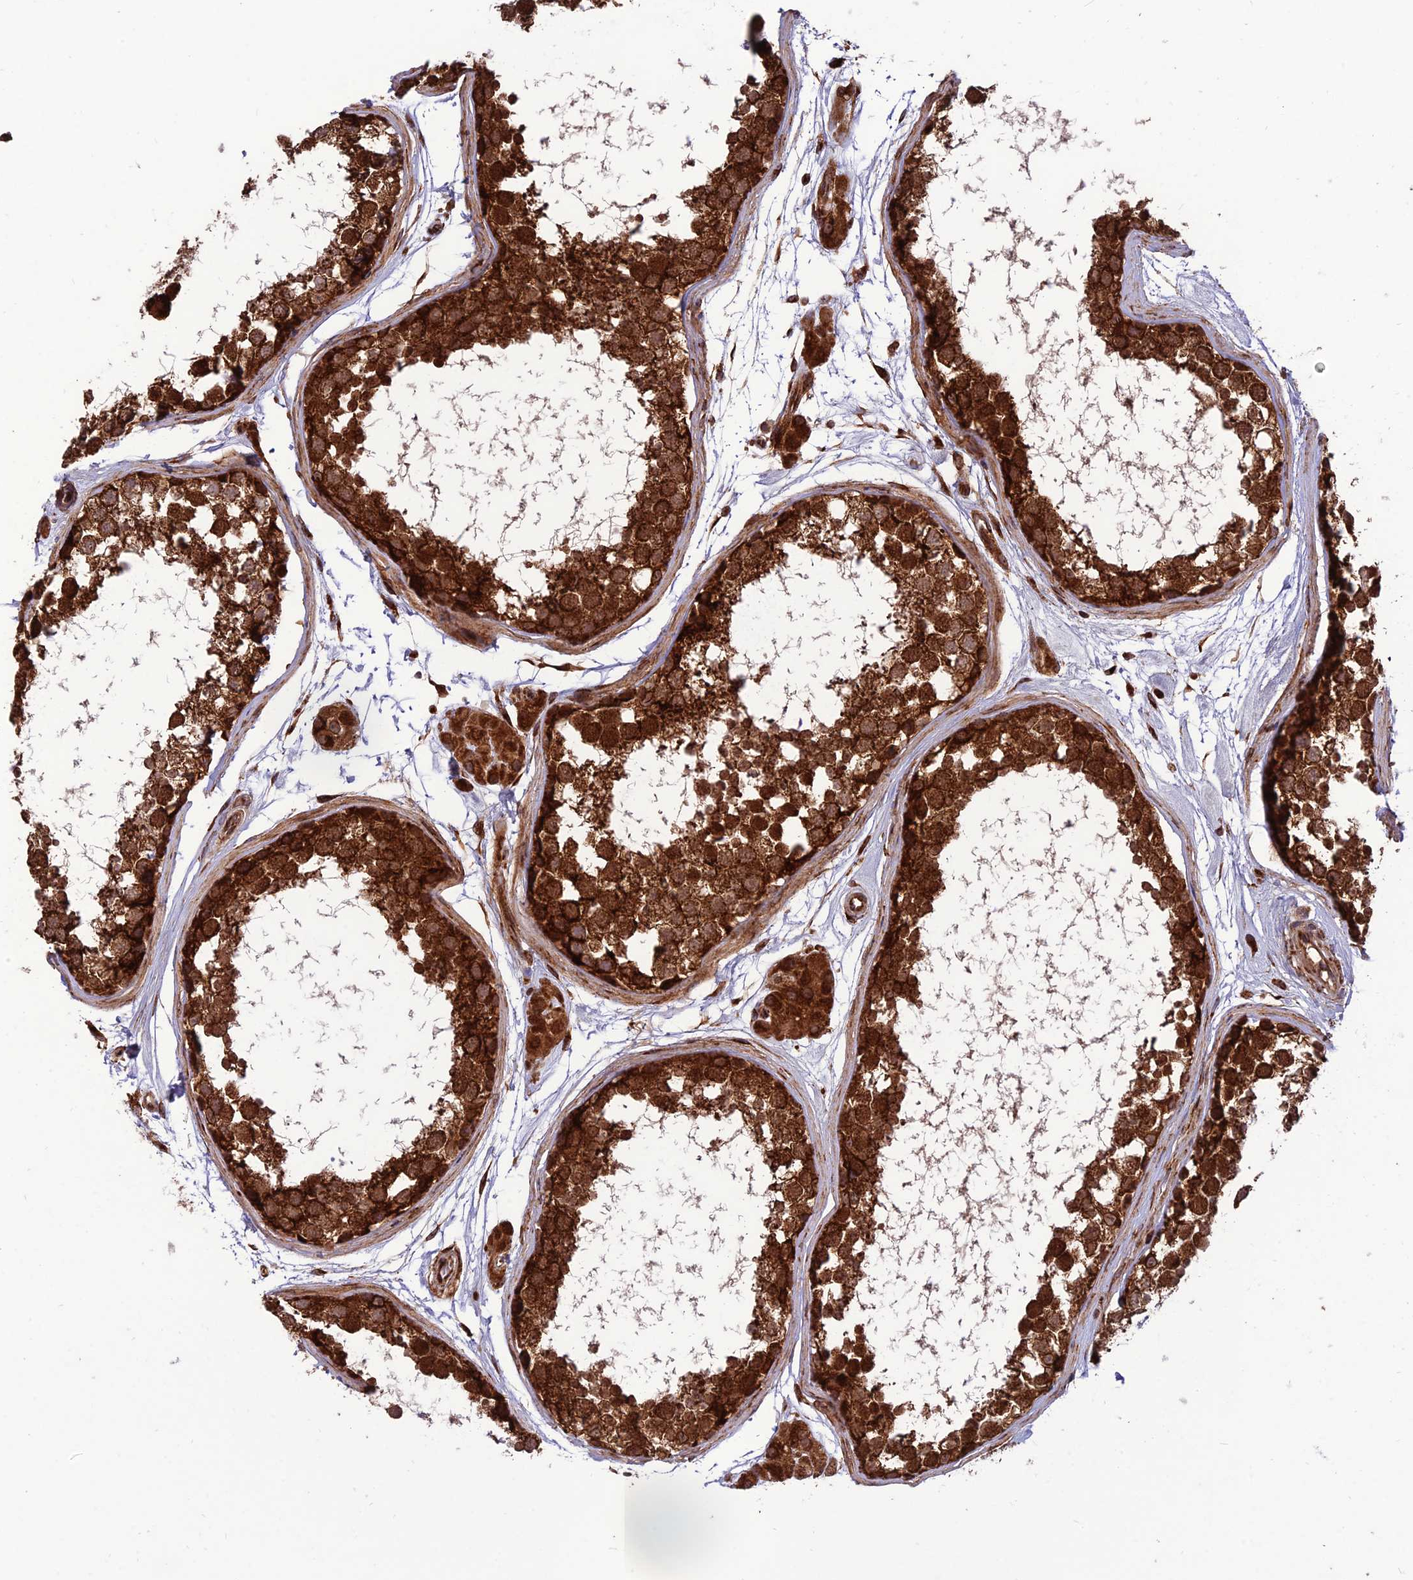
{"staining": {"intensity": "strong", "quantity": ">75%", "location": "cytoplasmic/membranous"}, "tissue": "testis", "cell_type": "Cells in seminiferous ducts", "image_type": "normal", "snomed": [{"axis": "morphology", "description": "Normal tissue, NOS"}, {"axis": "topography", "description": "Testis"}], "caption": "Brown immunohistochemical staining in benign human testis reveals strong cytoplasmic/membranous staining in approximately >75% of cells in seminiferous ducts.", "gene": "CRTAP", "patient": {"sex": "male", "age": 56}}